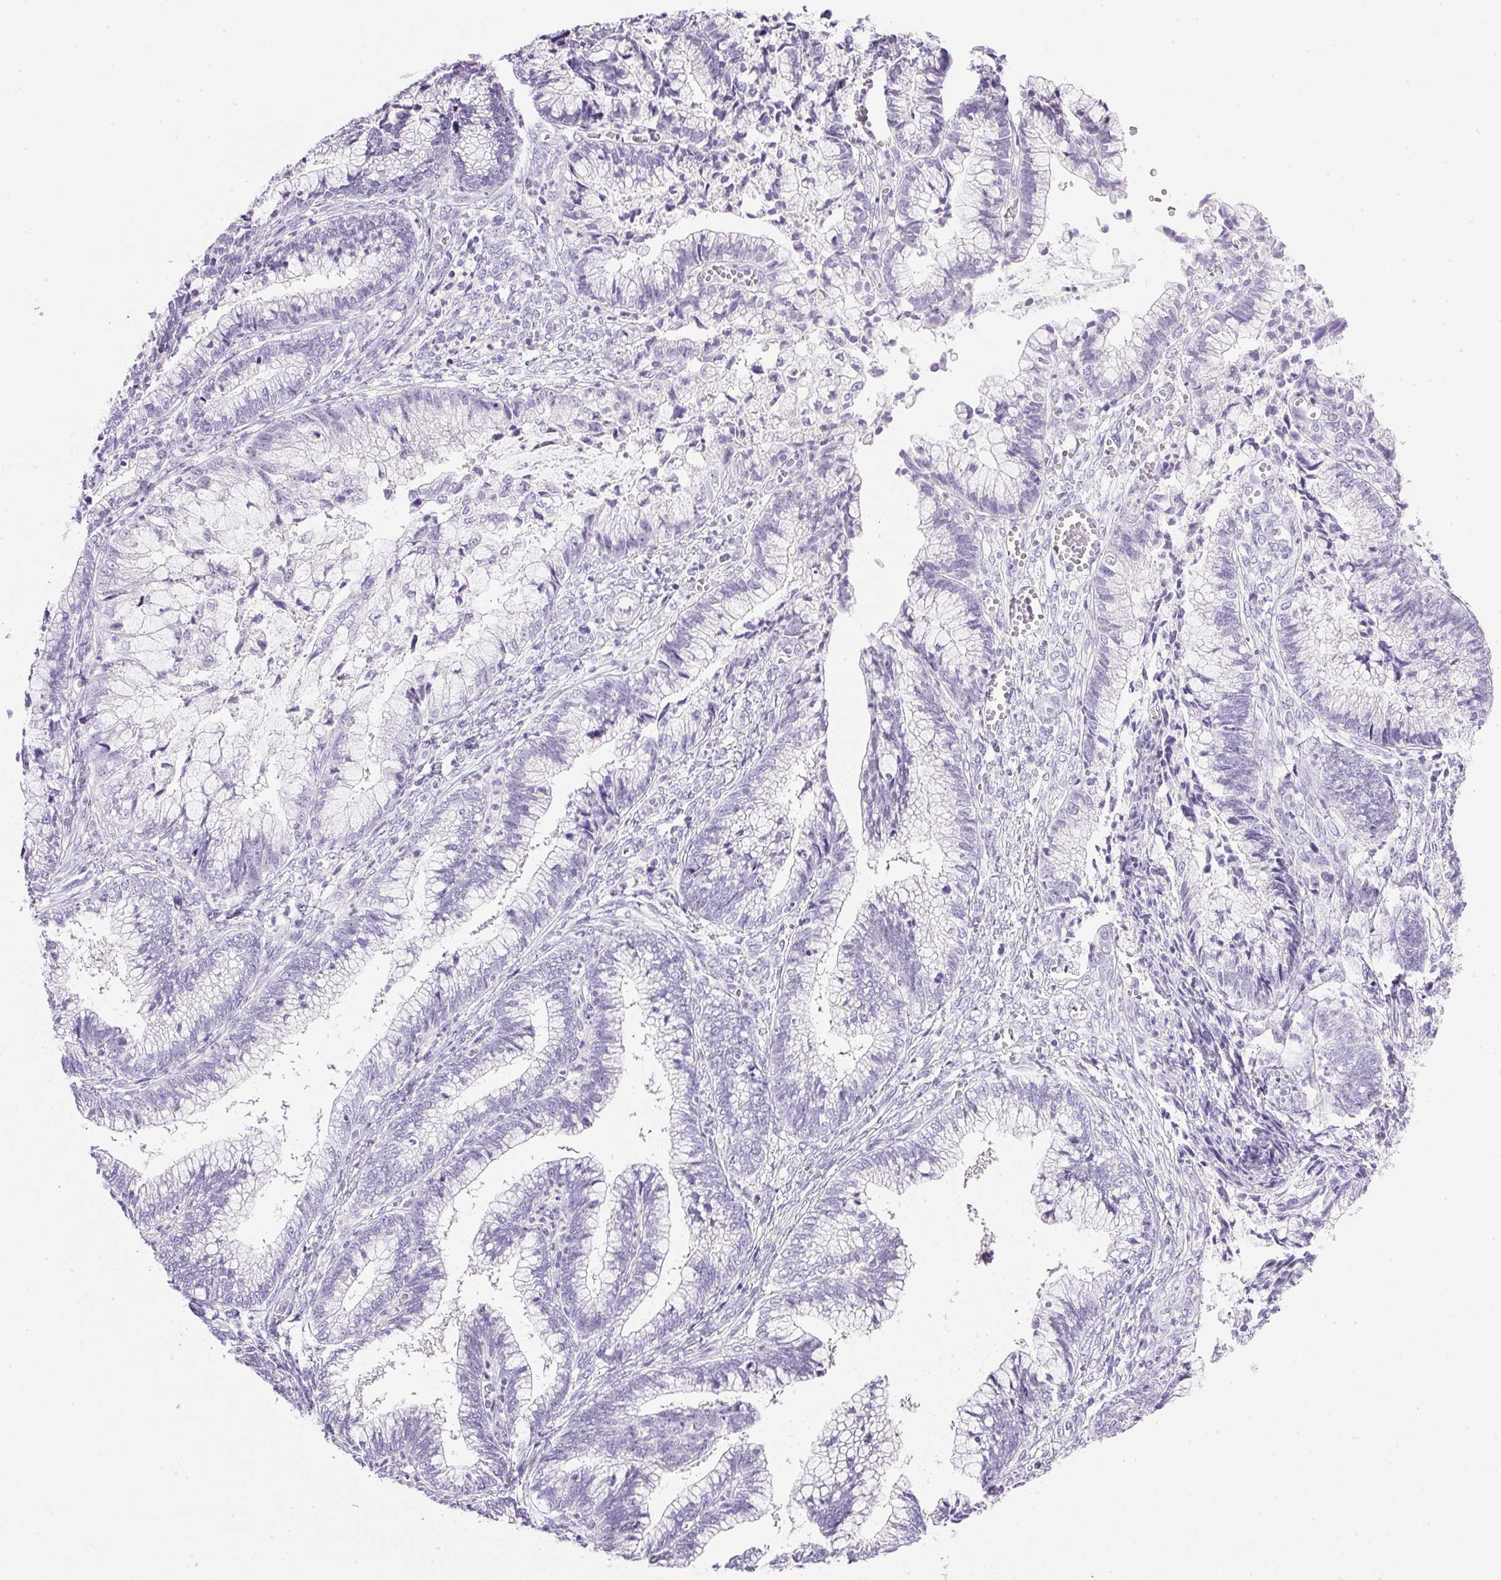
{"staining": {"intensity": "negative", "quantity": "none", "location": "none"}, "tissue": "cervical cancer", "cell_type": "Tumor cells", "image_type": "cancer", "snomed": [{"axis": "morphology", "description": "Adenocarcinoma, NOS"}, {"axis": "topography", "description": "Cervix"}], "caption": "A high-resolution histopathology image shows immunohistochemistry (IHC) staining of cervical cancer, which demonstrates no significant staining in tumor cells. The staining was performed using DAB to visualize the protein expression in brown, while the nuclei were stained in blue with hematoxylin (Magnification: 20x).", "gene": "ATP6V0A4", "patient": {"sex": "female", "age": 44}}